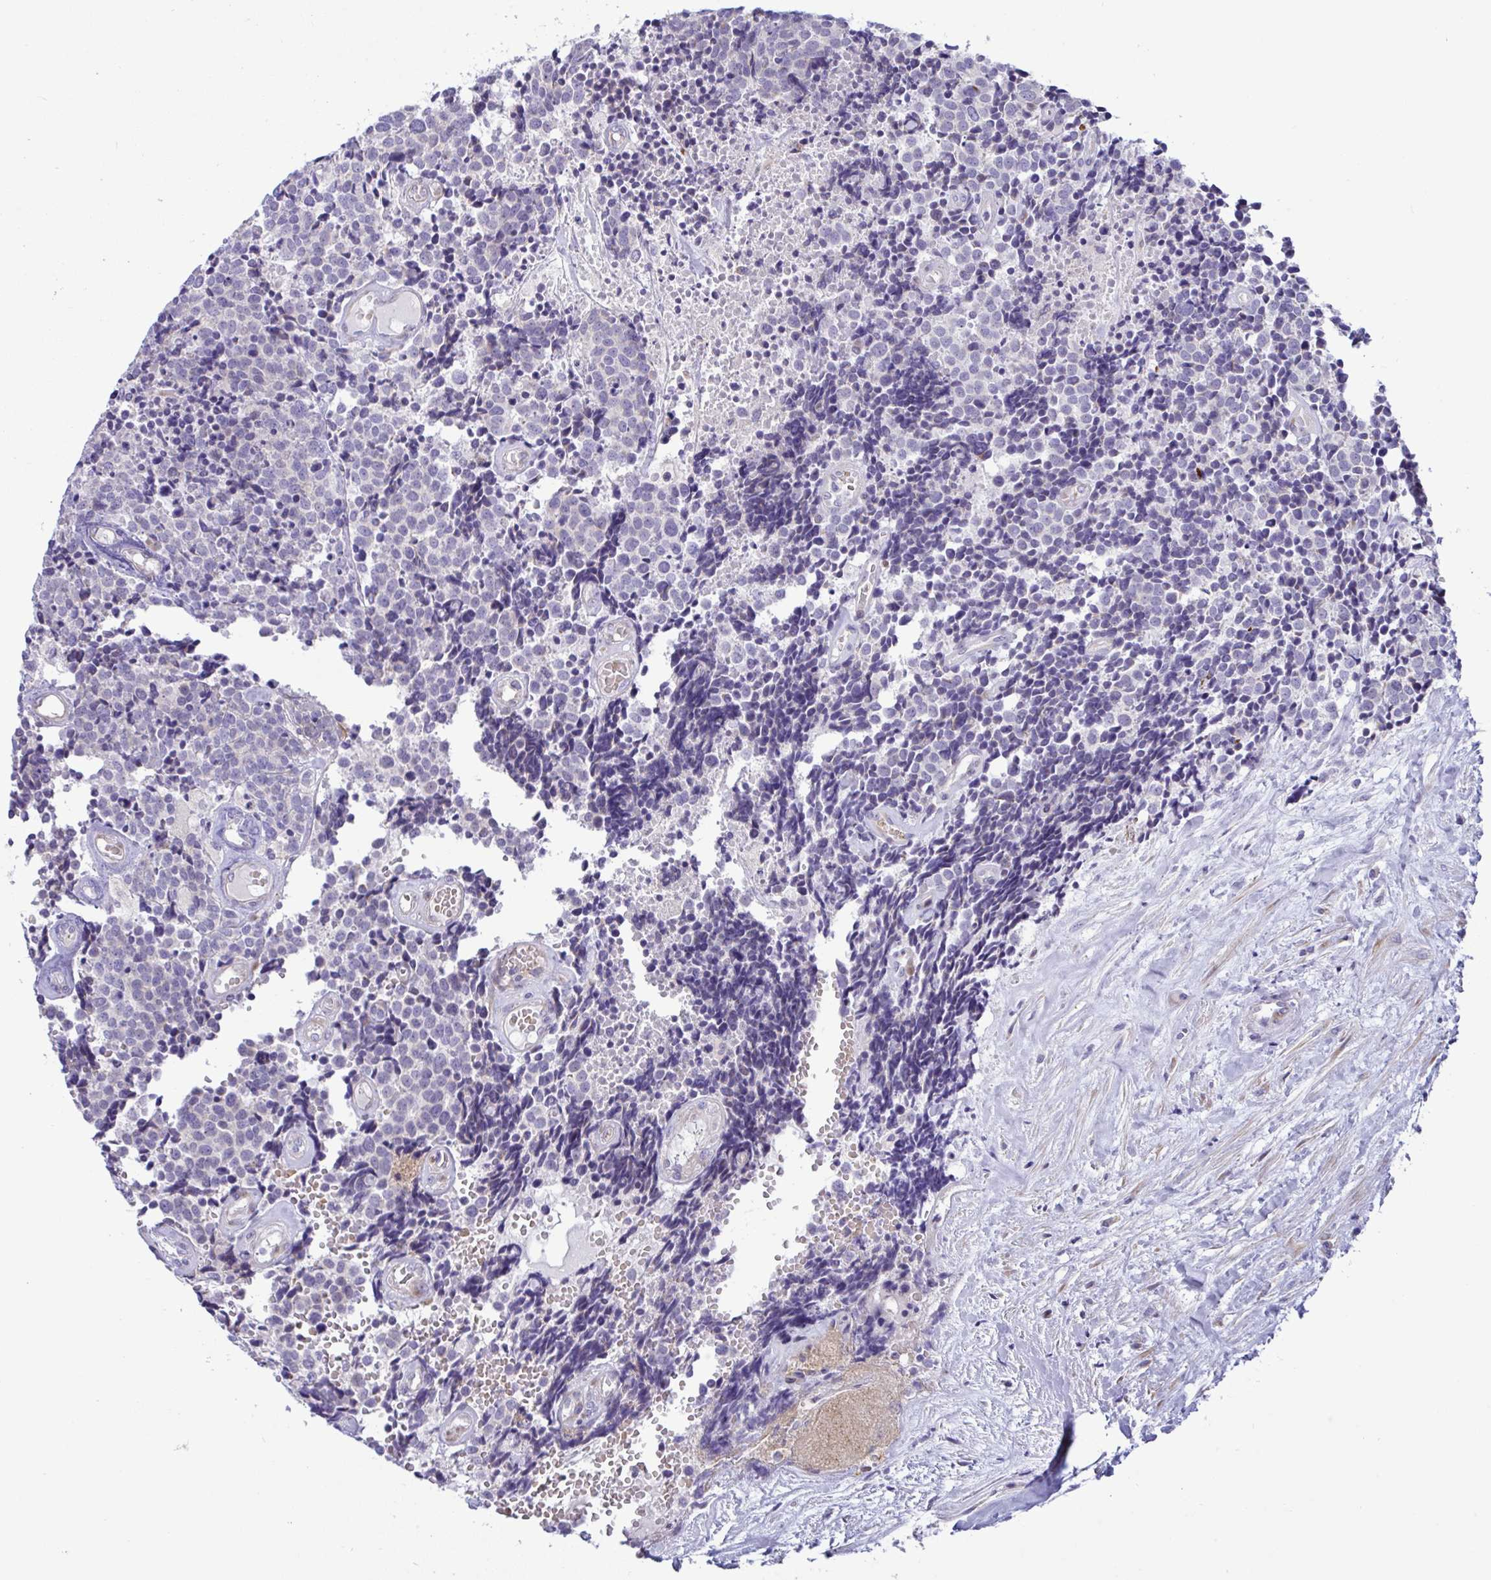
{"staining": {"intensity": "negative", "quantity": "none", "location": "none"}, "tissue": "carcinoid", "cell_type": "Tumor cells", "image_type": "cancer", "snomed": [{"axis": "morphology", "description": "Carcinoid, malignant, NOS"}, {"axis": "topography", "description": "Skin"}], "caption": "IHC histopathology image of human carcinoid stained for a protein (brown), which demonstrates no expression in tumor cells.", "gene": "NTN1", "patient": {"sex": "female", "age": 79}}